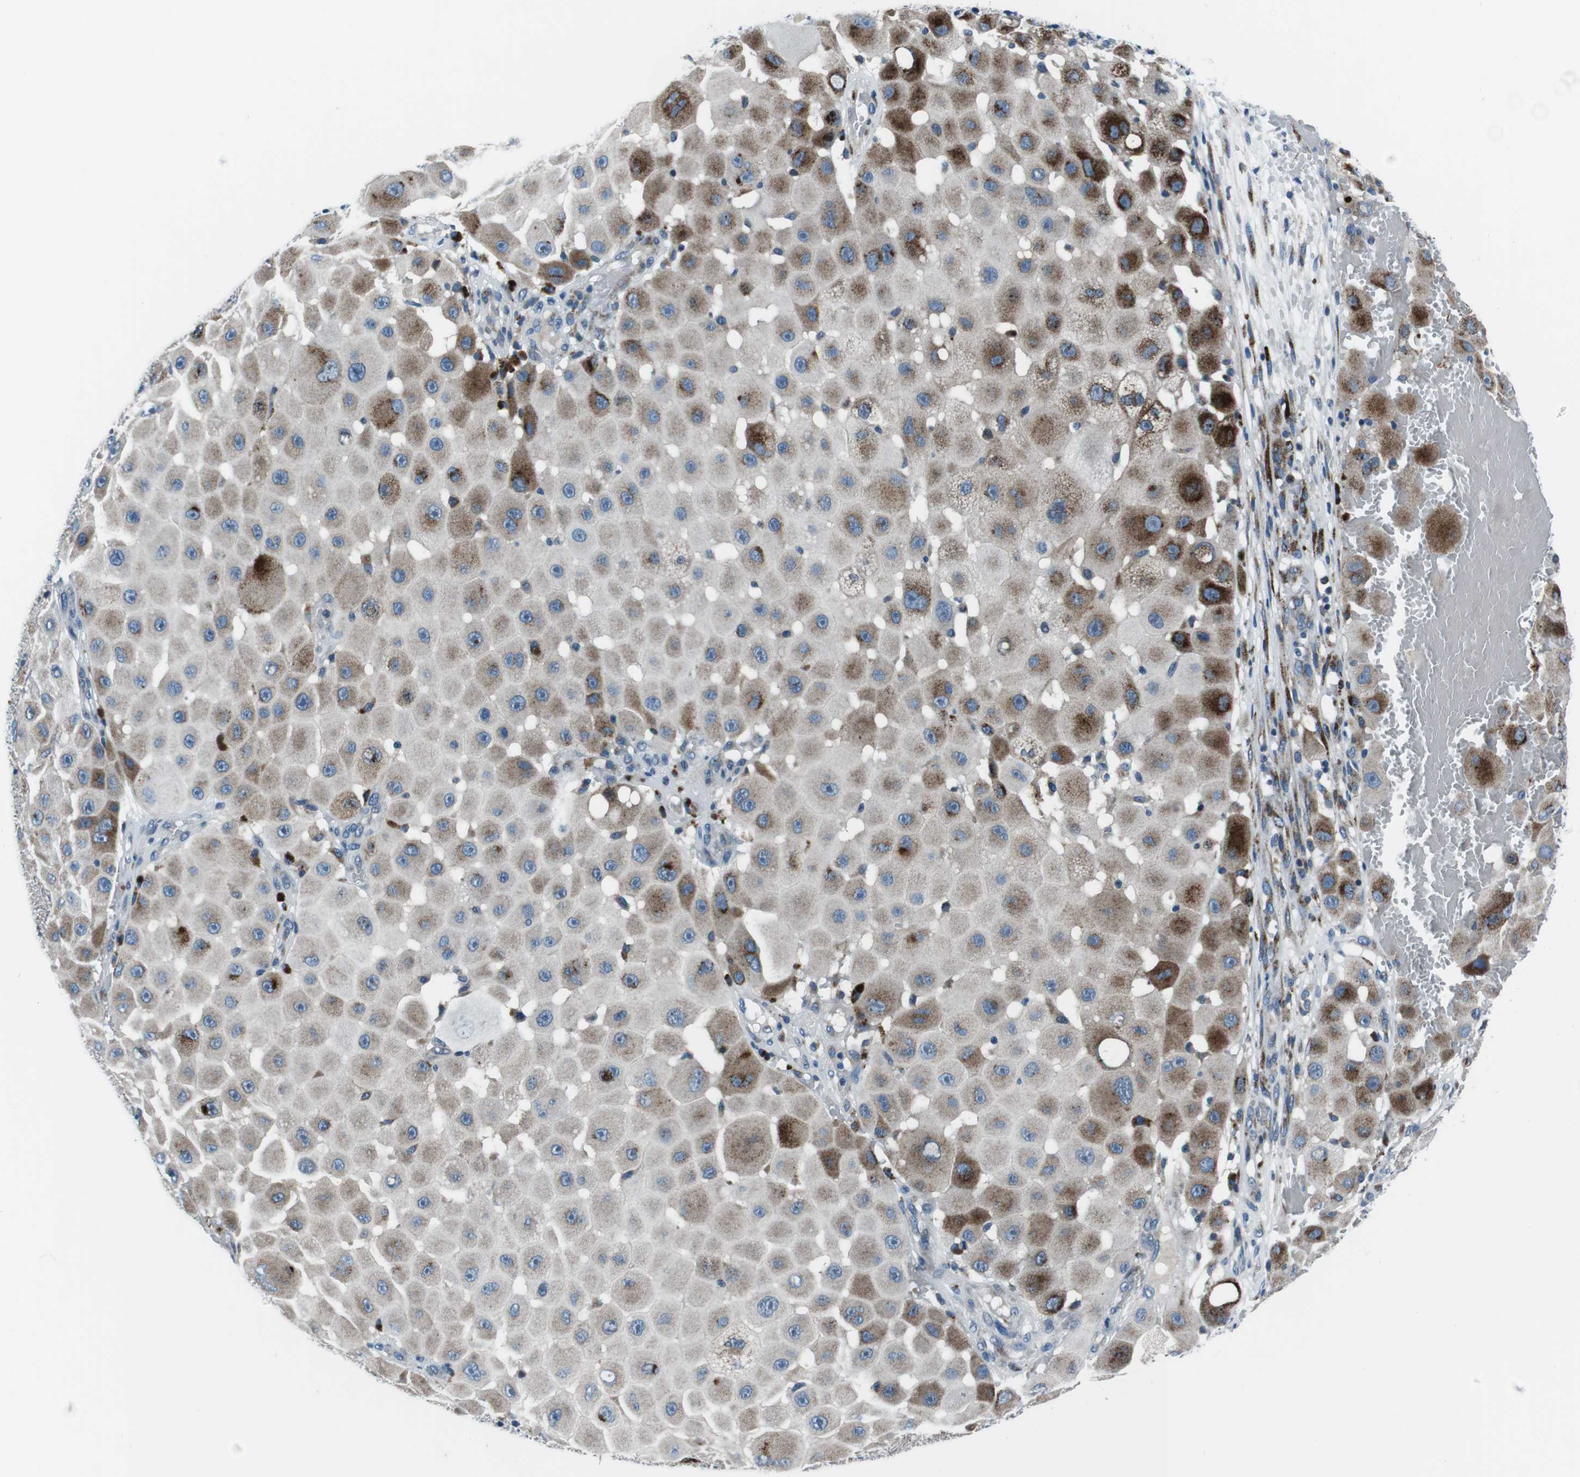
{"staining": {"intensity": "weak", "quantity": "<25%", "location": "cytoplasmic/membranous"}, "tissue": "melanoma", "cell_type": "Tumor cells", "image_type": "cancer", "snomed": [{"axis": "morphology", "description": "Malignant melanoma, NOS"}, {"axis": "topography", "description": "Skin"}], "caption": "Tumor cells are negative for brown protein staining in melanoma.", "gene": "NUCB2", "patient": {"sex": "female", "age": 81}}